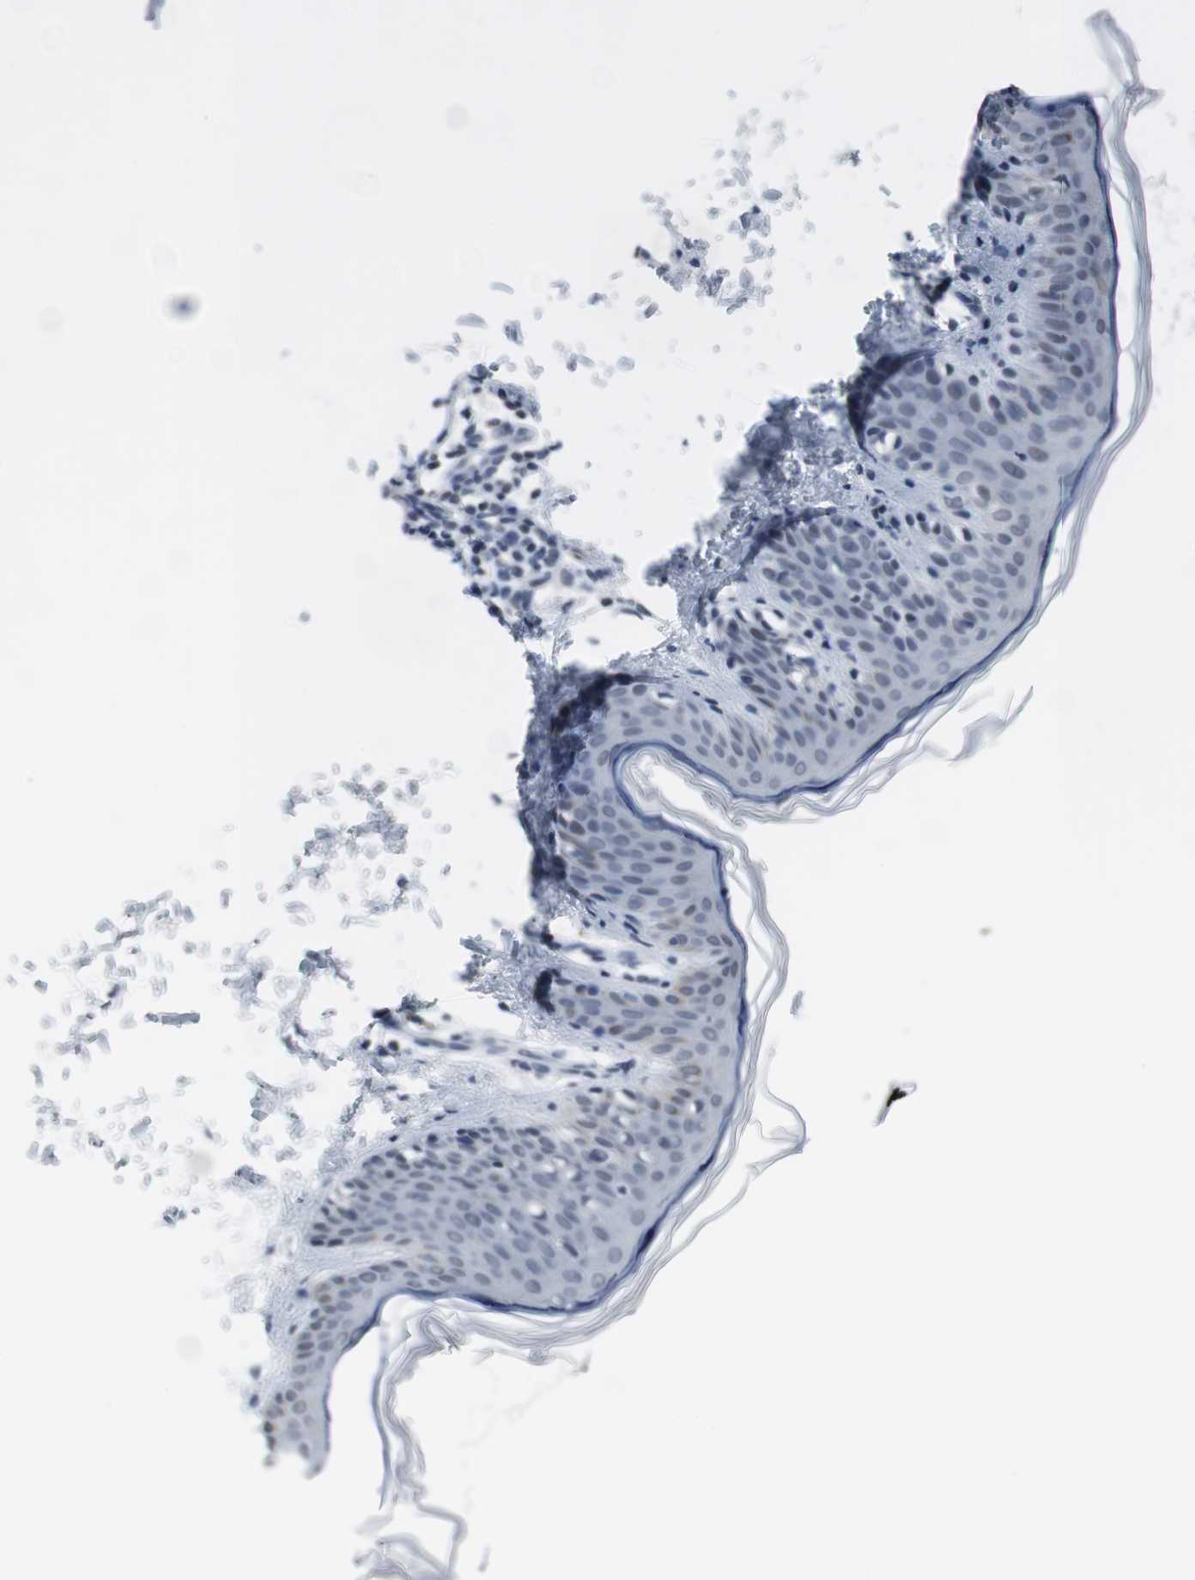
{"staining": {"intensity": "negative", "quantity": "none", "location": "none"}, "tissue": "skin", "cell_type": "Fibroblasts", "image_type": "normal", "snomed": [{"axis": "morphology", "description": "Normal tissue, NOS"}, {"axis": "topography", "description": "Skin"}], "caption": "IHC of normal human skin reveals no expression in fibroblasts. (Stains: DAB IHC with hematoxylin counter stain, Microscopy: brightfield microscopy at high magnification).", "gene": "ELK1", "patient": {"sex": "female", "age": 4}}